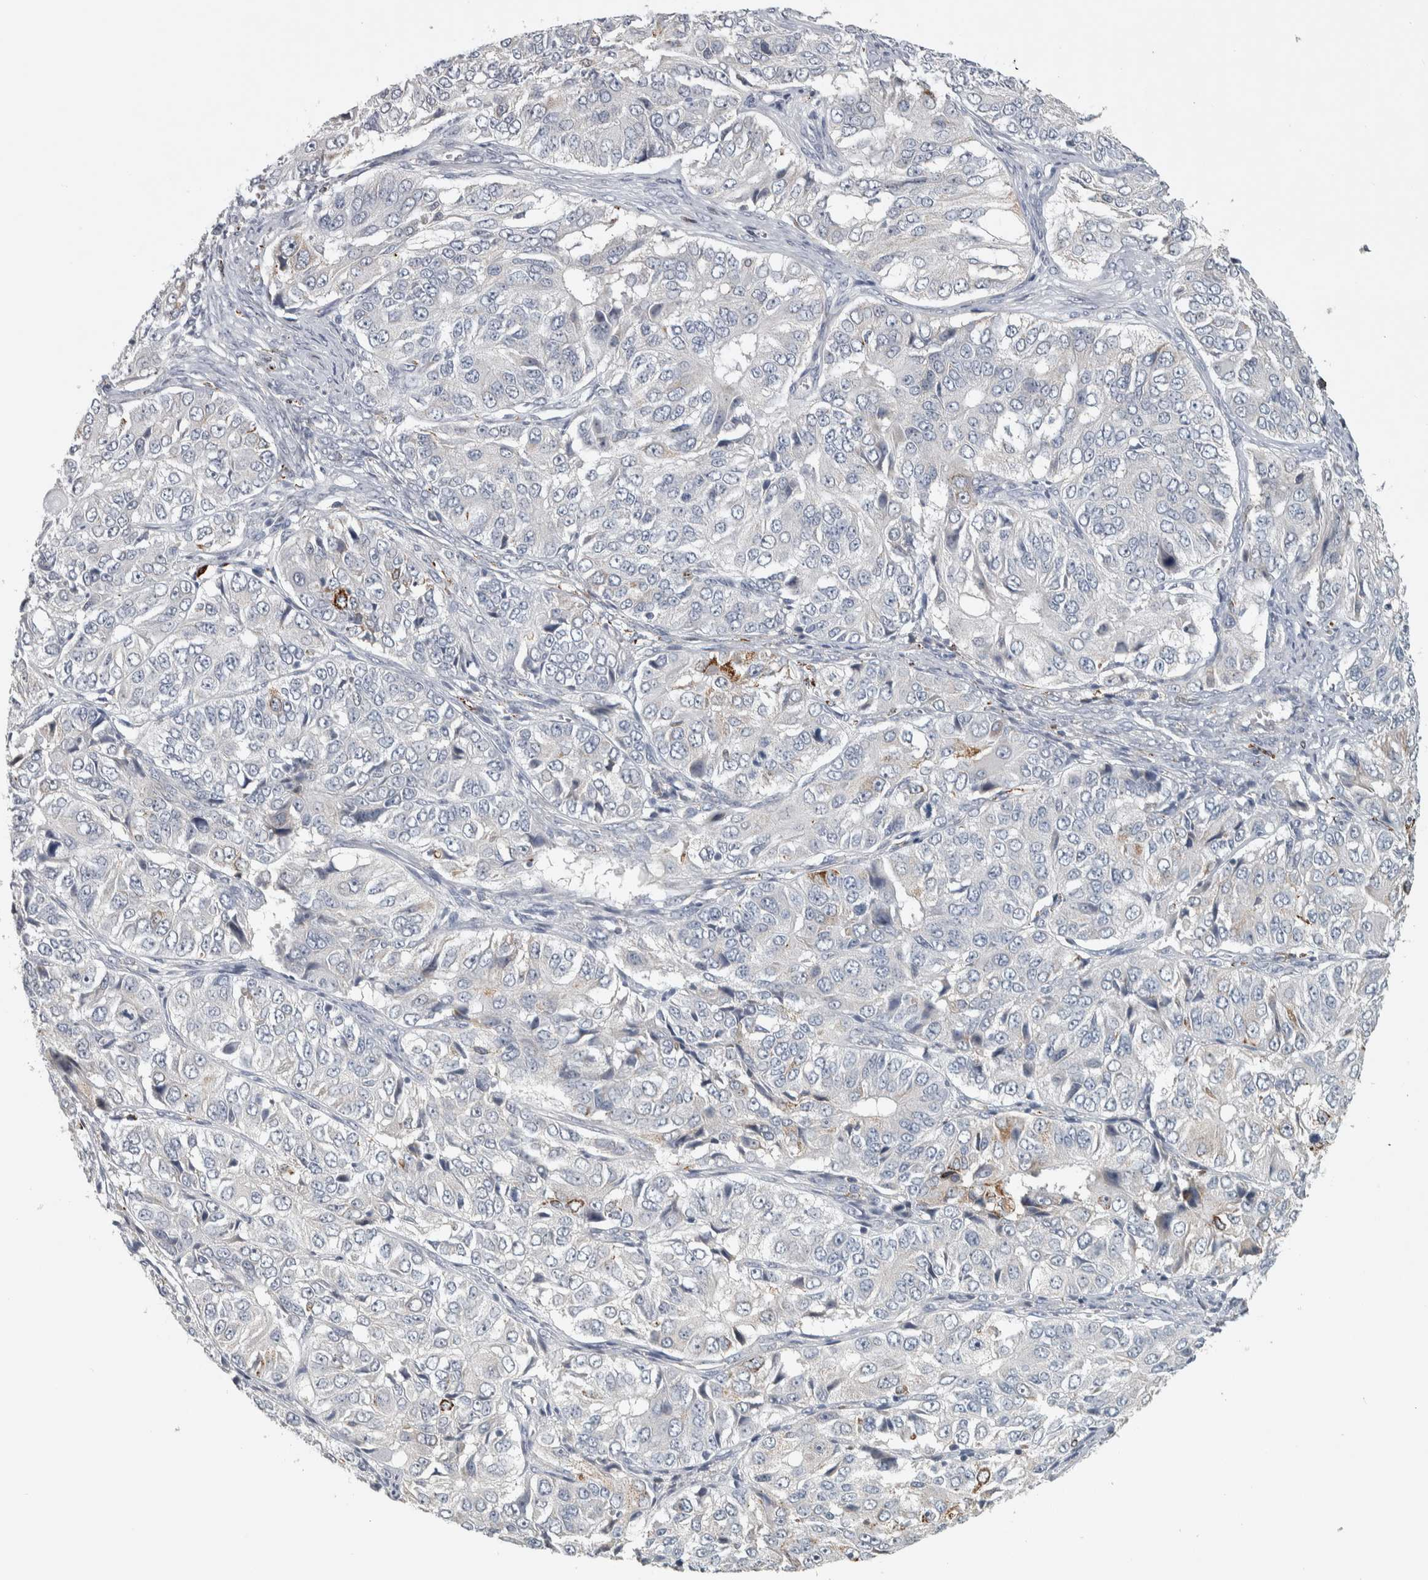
{"staining": {"intensity": "negative", "quantity": "none", "location": "none"}, "tissue": "ovarian cancer", "cell_type": "Tumor cells", "image_type": "cancer", "snomed": [{"axis": "morphology", "description": "Carcinoma, endometroid"}, {"axis": "topography", "description": "Ovary"}], "caption": "Immunohistochemistry image of ovarian cancer stained for a protein (brown), which displays no expression in tumor cells. (DAB IHC, high magnification).", "gene": "FAM78A", "patient": {"sex": "female", "age": 51}}